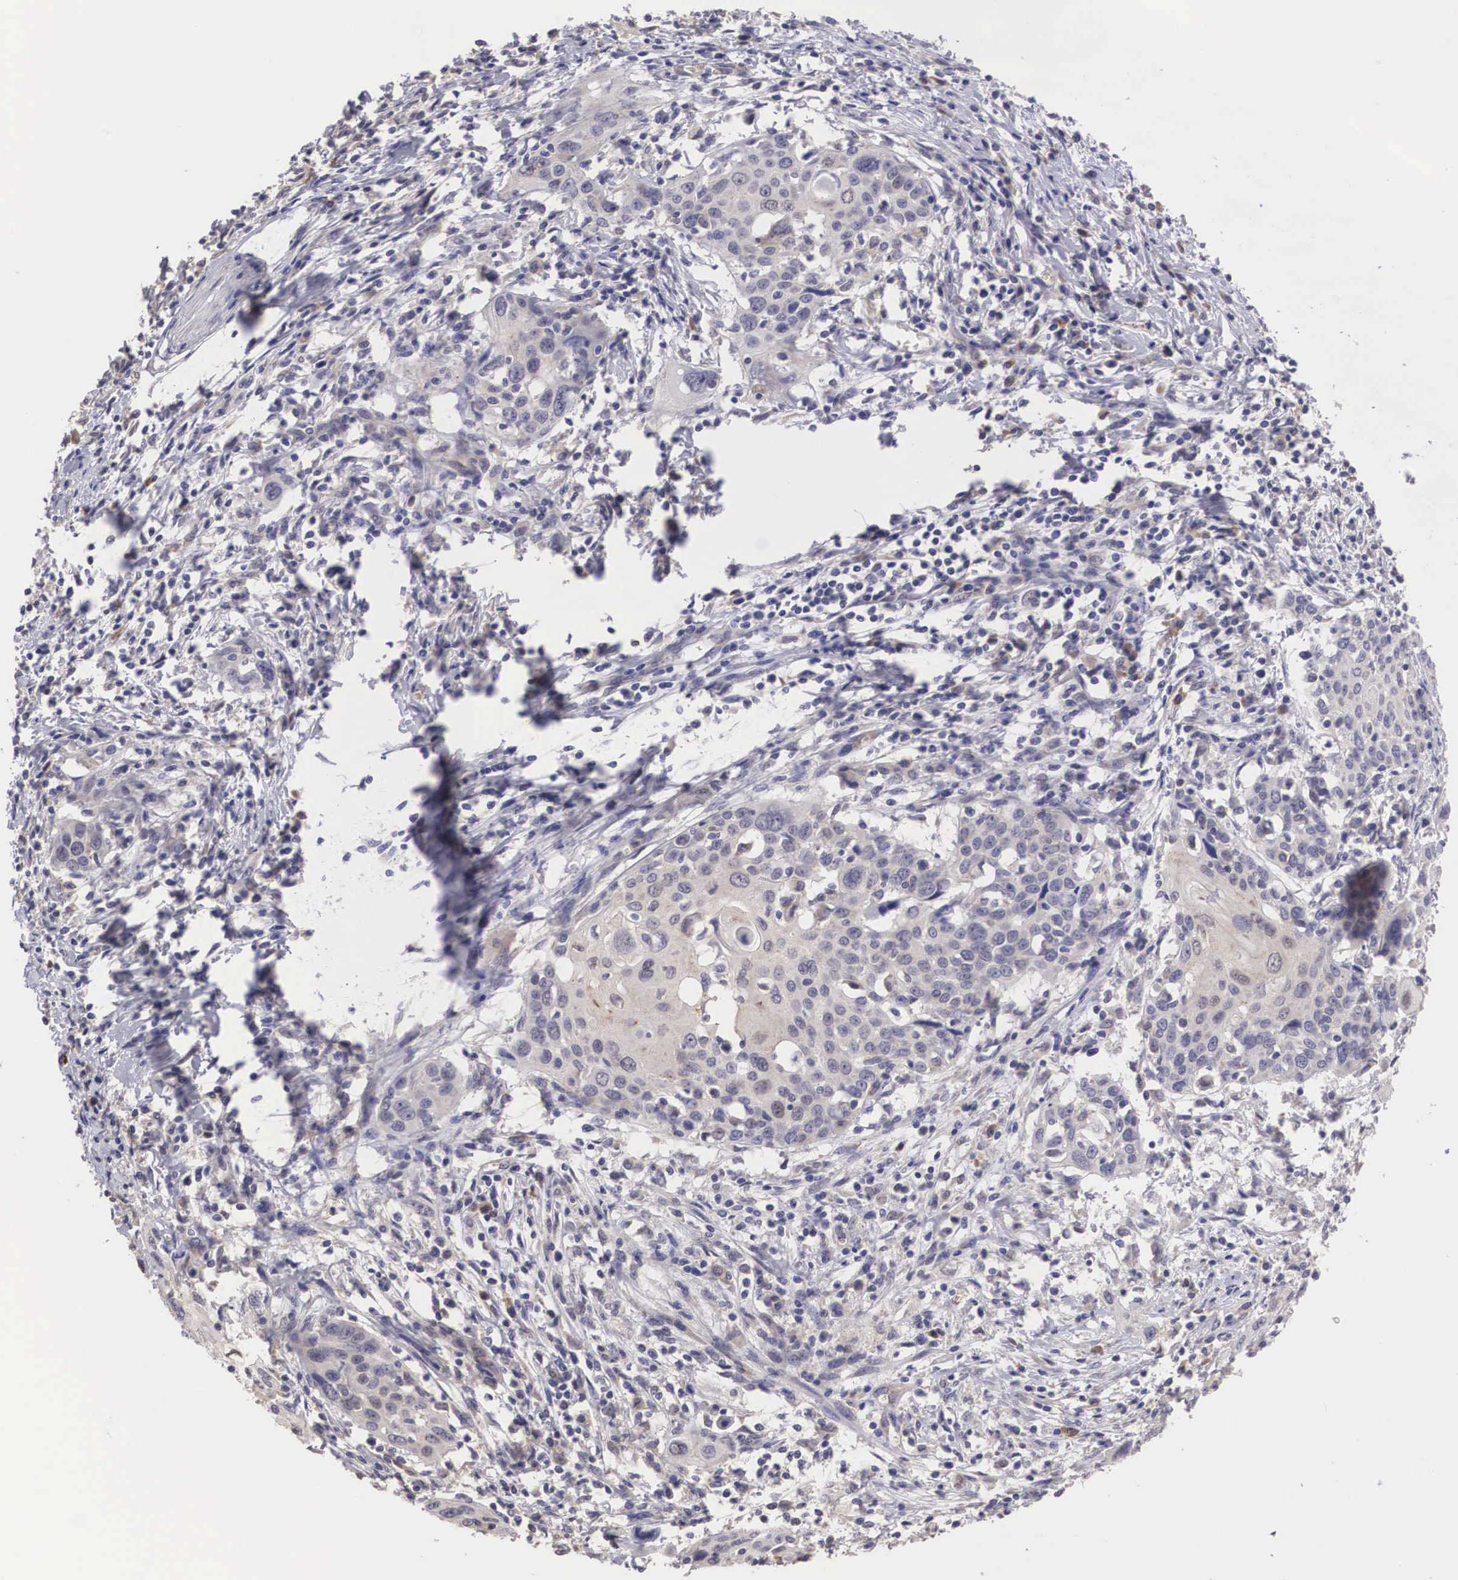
{"staining": {"intensity": "weak", "quantity": ">75%", "location": "cytoplasmic/membranous"}, "tissue": "cervical cancer", "cell_type": "Tumor cells", "image_type": "cancer", "snomed": [{"axis": "morphology", "description": "Squamous cell carcinoma, NOS"}, {"axis": "topography", "description": "Cervix"}], "caption": "The image demonstrates a brown stain indicating the presence of a protein in the cytoplasmic/membranous of tumor cells in squamous cell carcinoma (cervical).", "gene": "DNAJB7", "patient": {"sex": "female", "age": 54}}